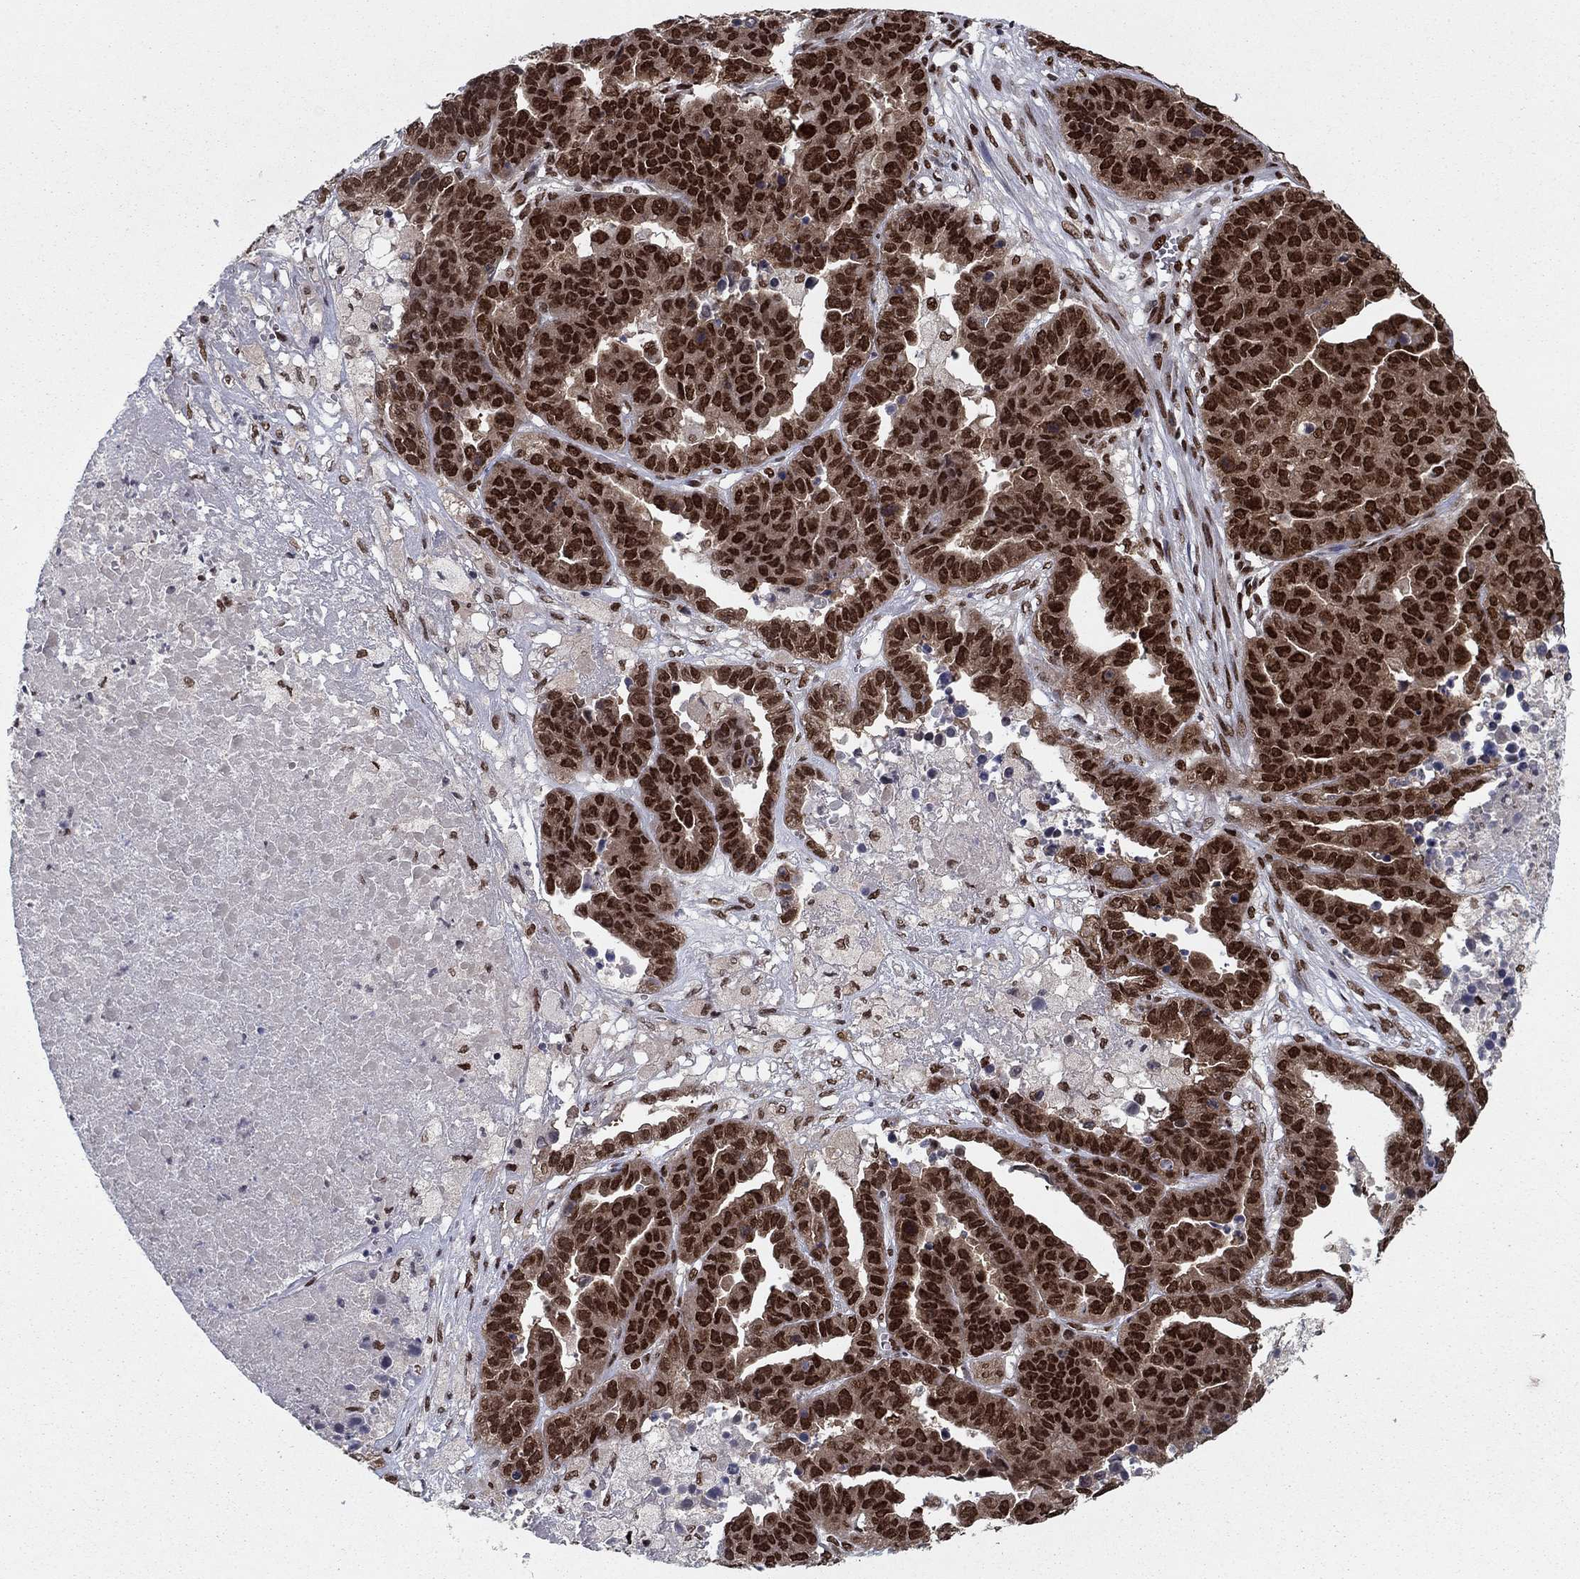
{"staining": {"intensity": "strong", "quantity": ">75%", "location": "nuclear"}, "tissue": "ovarian cancer", "cell_type": "Tumor cells", "image_type": "cancer", "snomed": [{"axis": "morphology", "description": "Cystadenocarcinoma, serous, NOS"}, {"axis": "topography", "description": "Ovary"}], "caption": "Protein staining exhibits strong nuclear positivity in about >75% of tumor cells in ovarian cancer.", "gene": "USP54", "patient": {"sex": "female", "age": 87}}